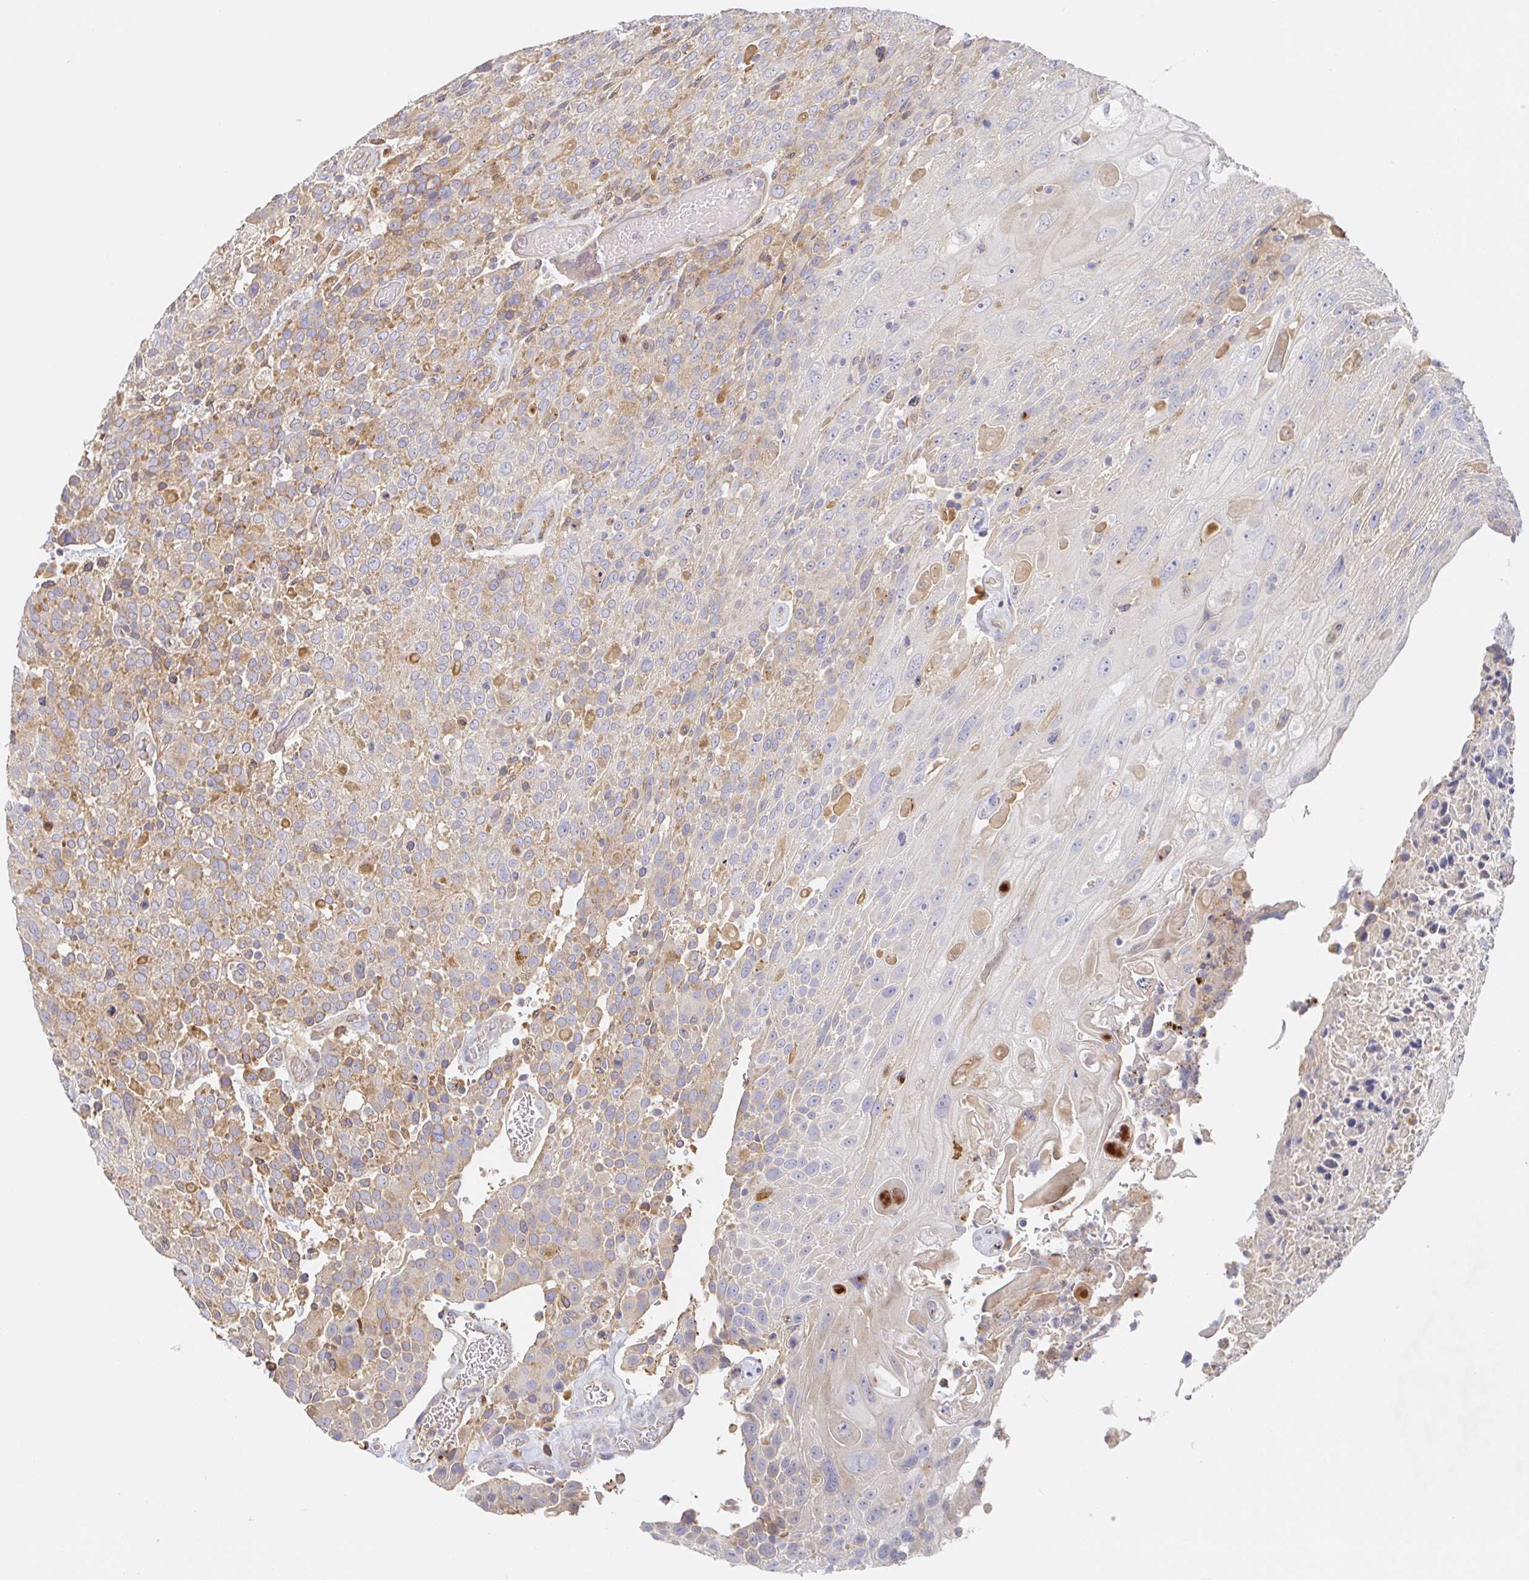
{"staining": {"intensity": "weak", "quantity": "<25%", "location": "cytoplasmic/membranous"}, "tissue": "urothelial cancer", "cell_type": "Tumor cells", "image_type": "cancer", "snomed": [{"axis": "morphology", "description": "Urothelial carcinoma, High grade"}, {"axis": "topography", "description": "Urinary bladder"}], "caption": "Tumor cells are negative for protein expression in human urothelial cancer.", "gene": "IRAK2", "patient": {"sex": "female", "age": 70}}